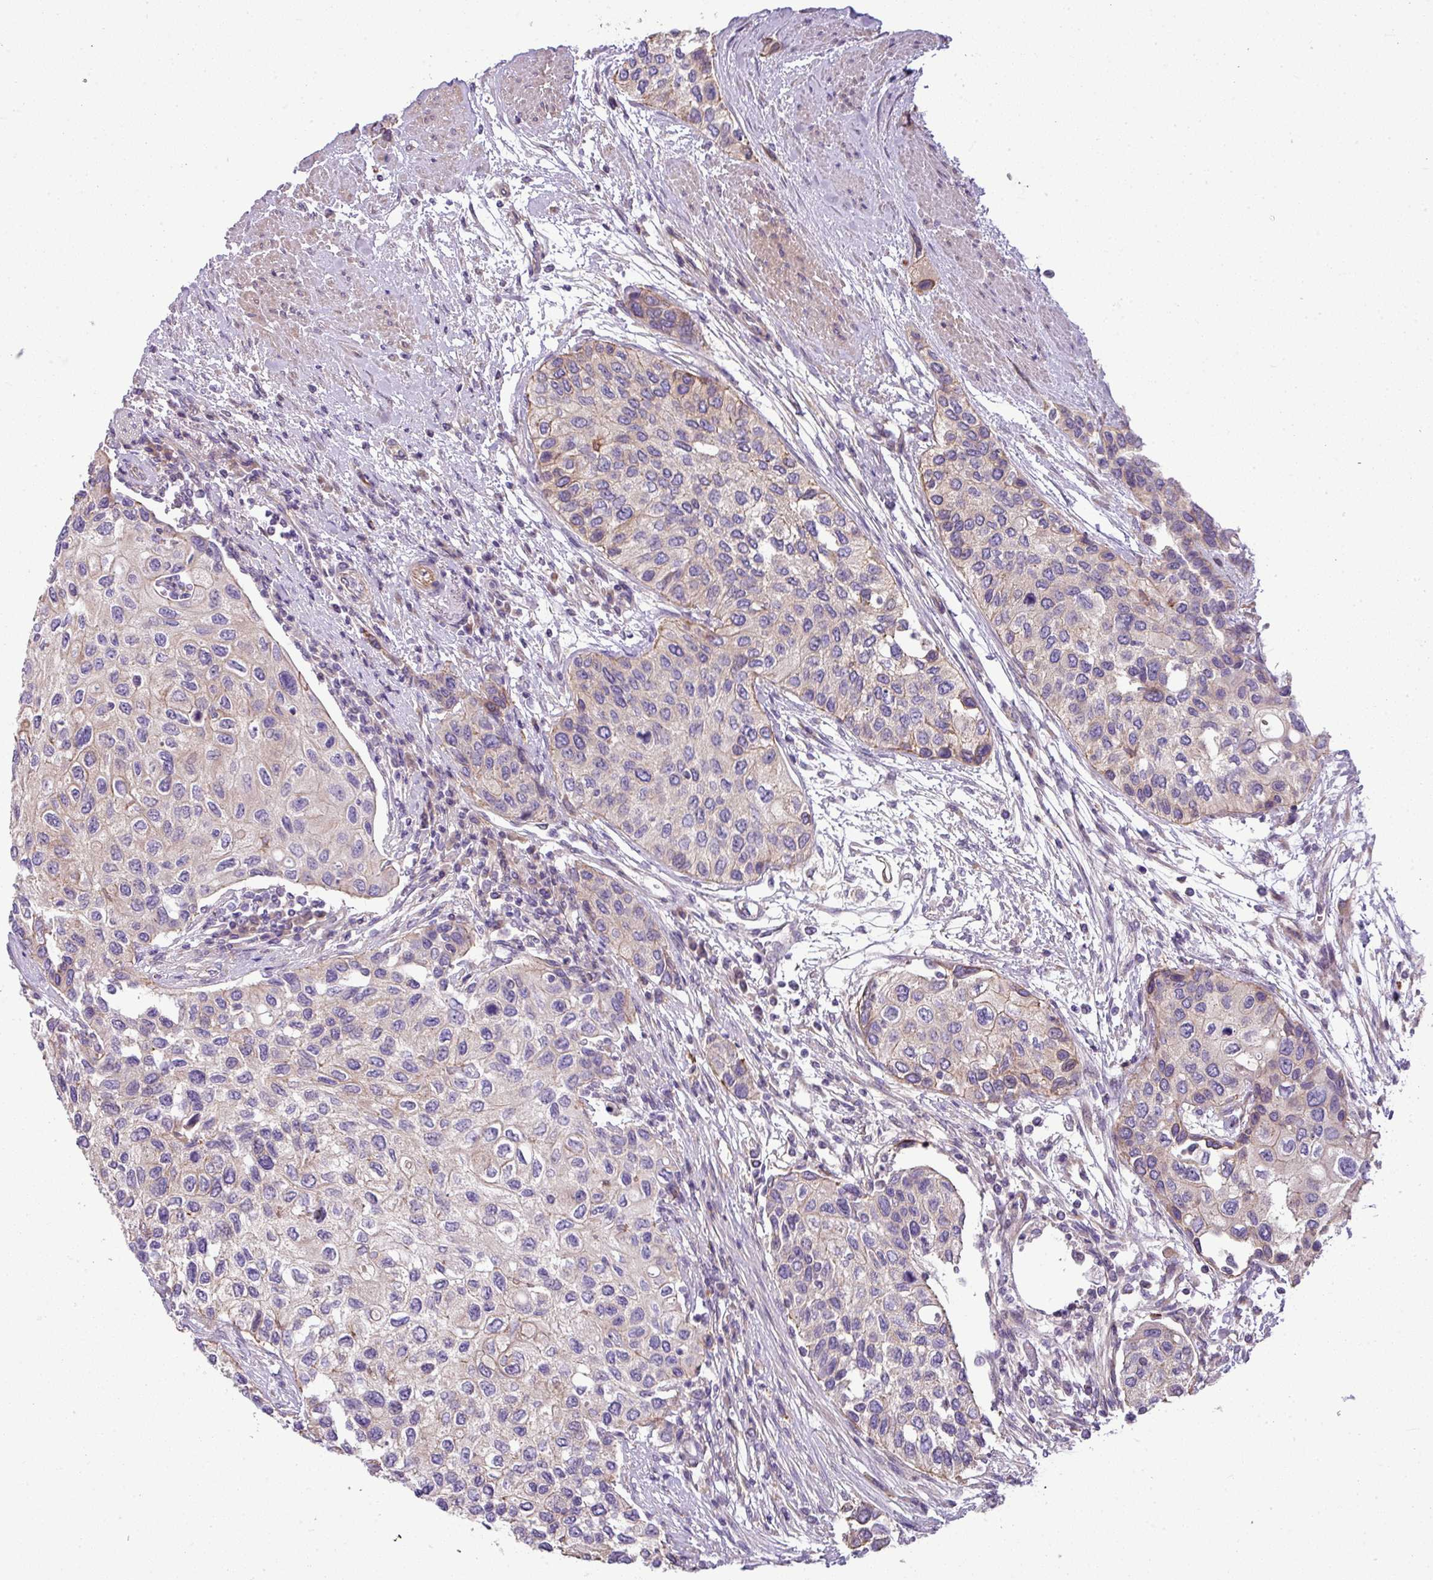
{"staining": {"intensity": "negative", "quantity": "none", "location": "none"}, "tissue": "urothelial cancer", "cell_type": "Tumor cells", "image_type": "cancer", "snomed": [{"axis": "morphology", "description": "Normal tissue, NOS"}, {"axis": "morphology", "description": "Urothelial carcinoma, High grade"}, {"axis": "topography", "description": "Vascular tissue"}, {"axis": "topography", "description": "Urinary bladder"}], "caption": "Micrograph shows no protein staining in tumor cells of urothelial carcinoma (high-grade) tissue.", "gene": "PALS2", "patient": {"sex": "female", "age": 56}}